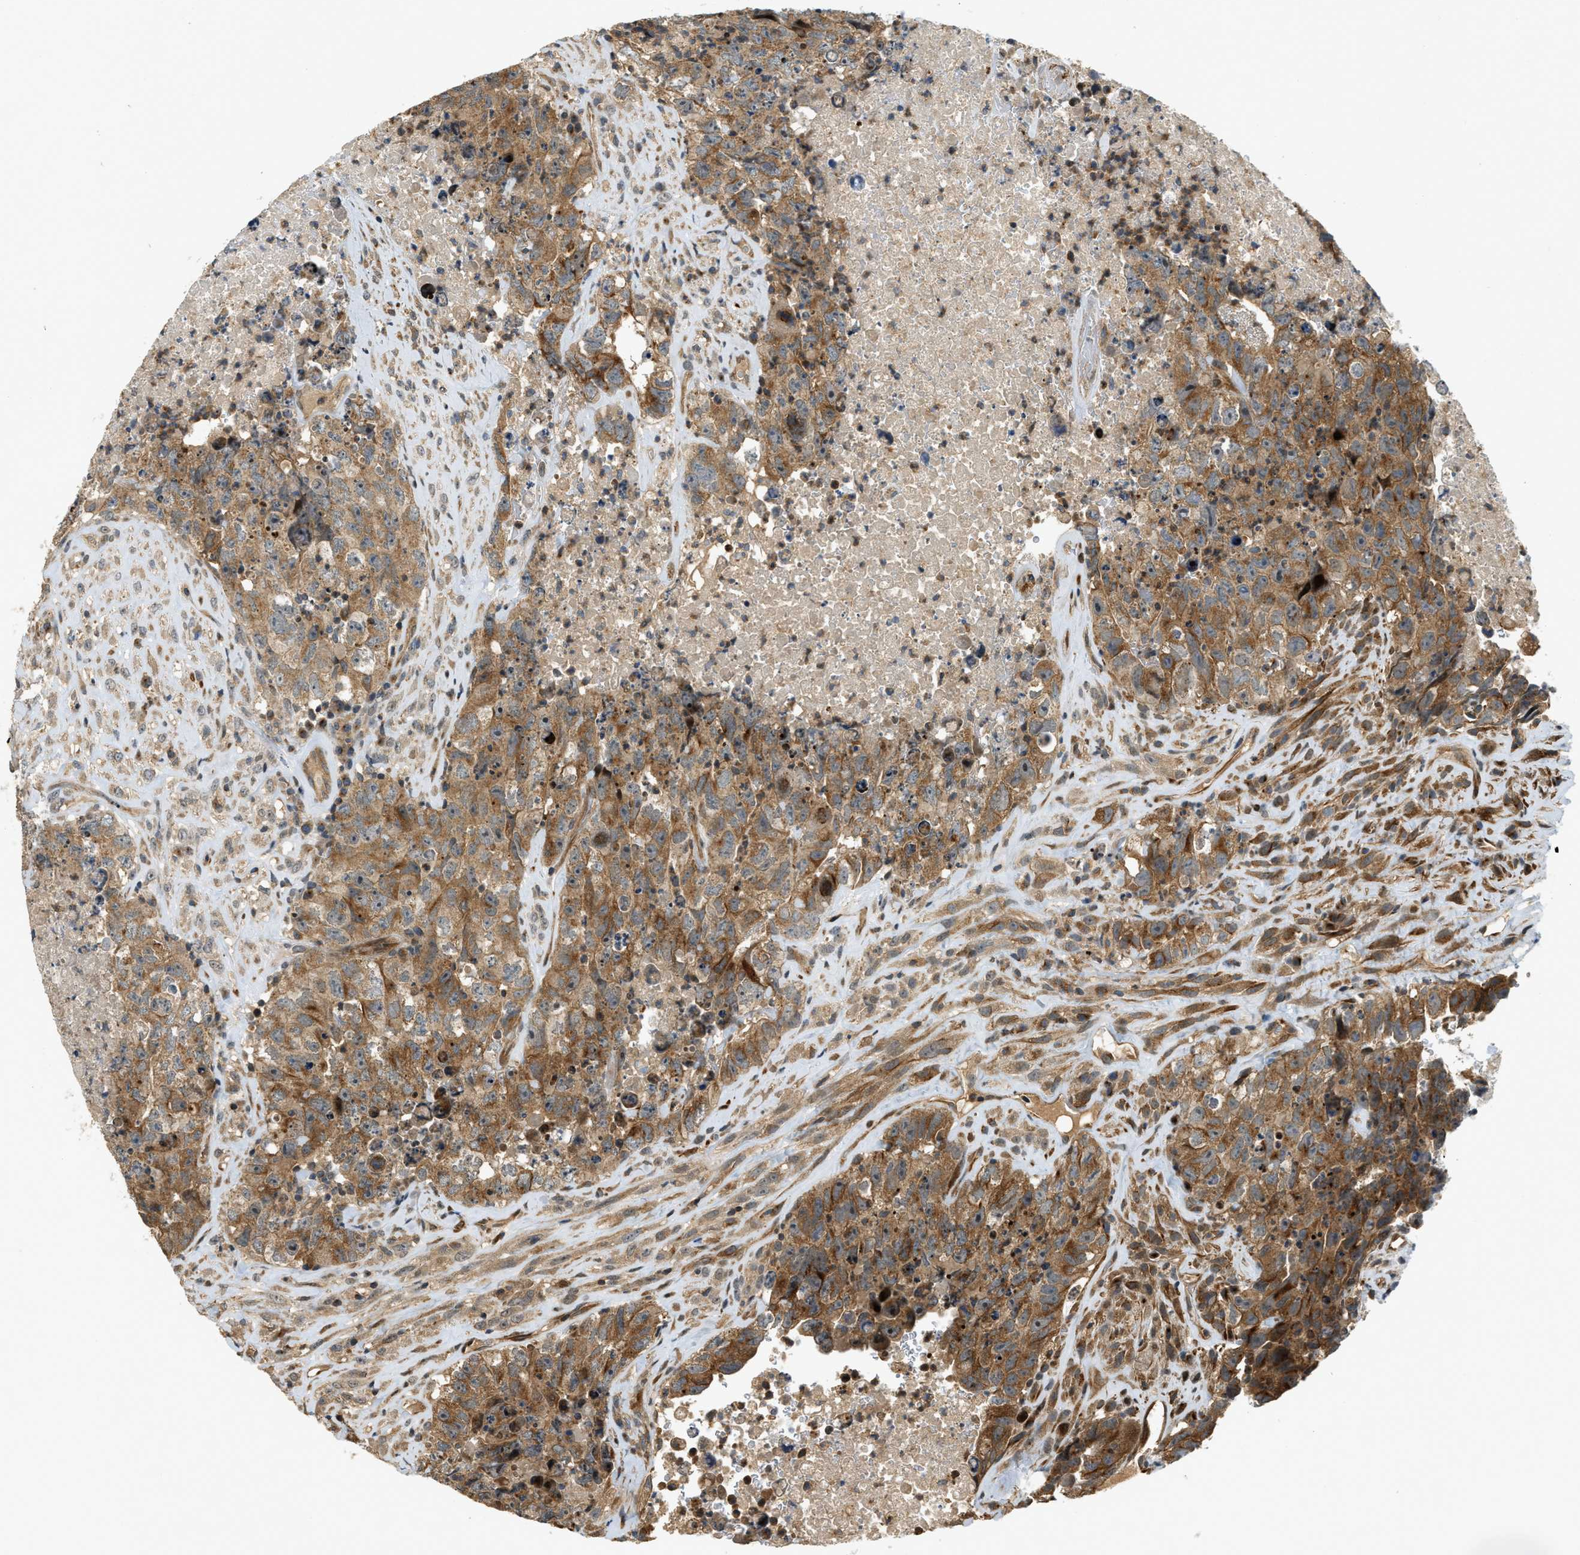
{"staining": {"intensity": "moderate", "quantity": ">75%", "location": "cytoplasmic/membranous"}, "tissue": "testis cancer", "cell_type": "Tumor cells", "image_type": "cancer", "snomed": [{"axis": "morphology", "description": "Carcinoma, Embryonal, NOS"}, {"axis": "topography", "description": "Testis"}], "caption": "IHC image of testis cancer stained for a protein (brown), which shows medium levels of moderate cytoplasmic/membranous expression in approximately >75% of tumor cells.", "gene": "TRAPPC14", "patient": {"sex": "male", "age": 32}}